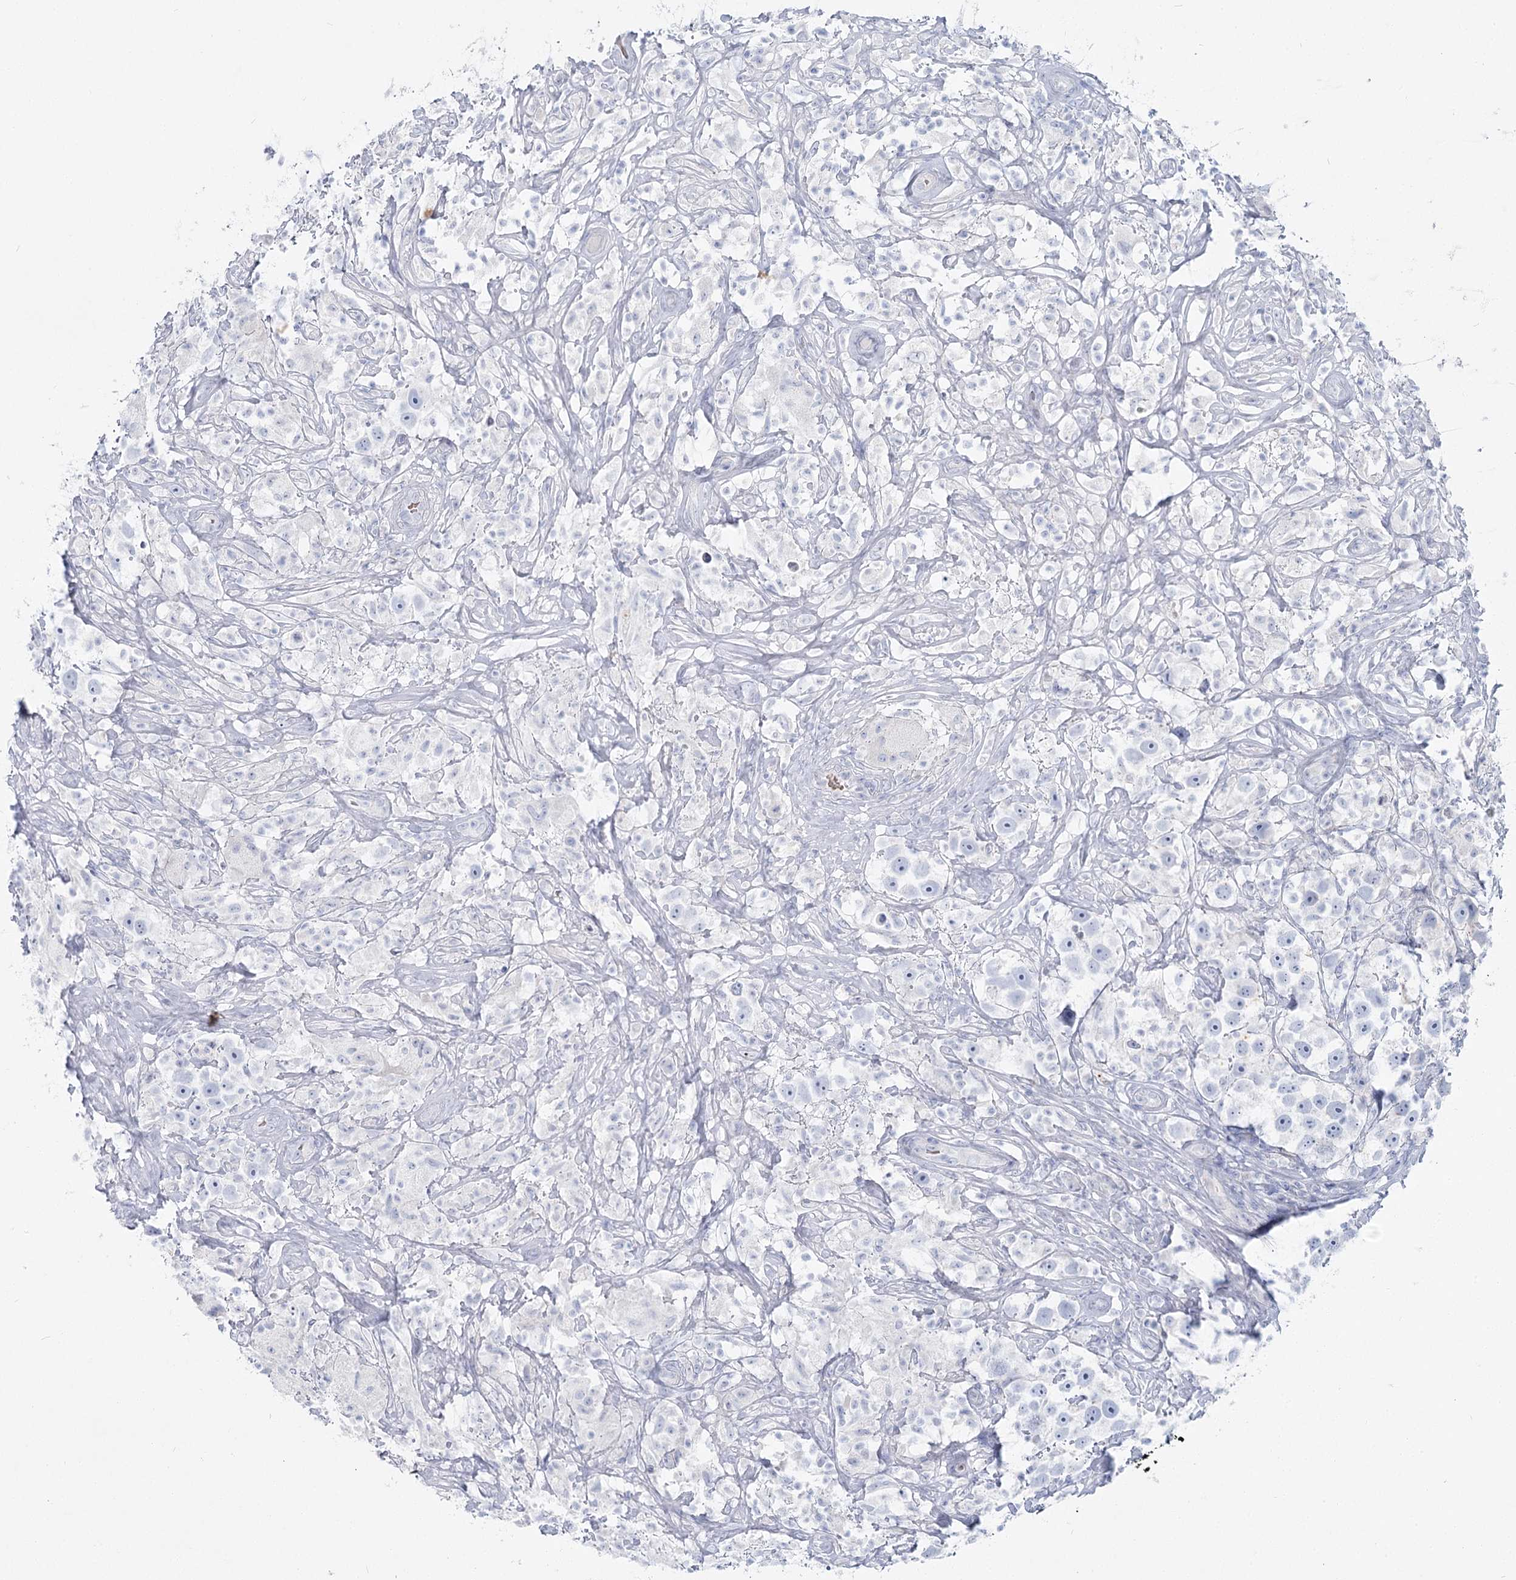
{"staining": {"intensity": "negative", "quantity": "none", "location": "none"}, "tissue": "testis cancer", "cell_type": "Tumor cells", "image_type": "cancer", "snomed": [{"axis": "morphology", "description": "Seminoma, NOS"}, {"axis": "topography", "description": "Testis"}], "caption": "There is no significant positivity in tumor cells of testis seminoma.", "gene": "IFIT5", "patient": {"sex": "male", "age": 49}}